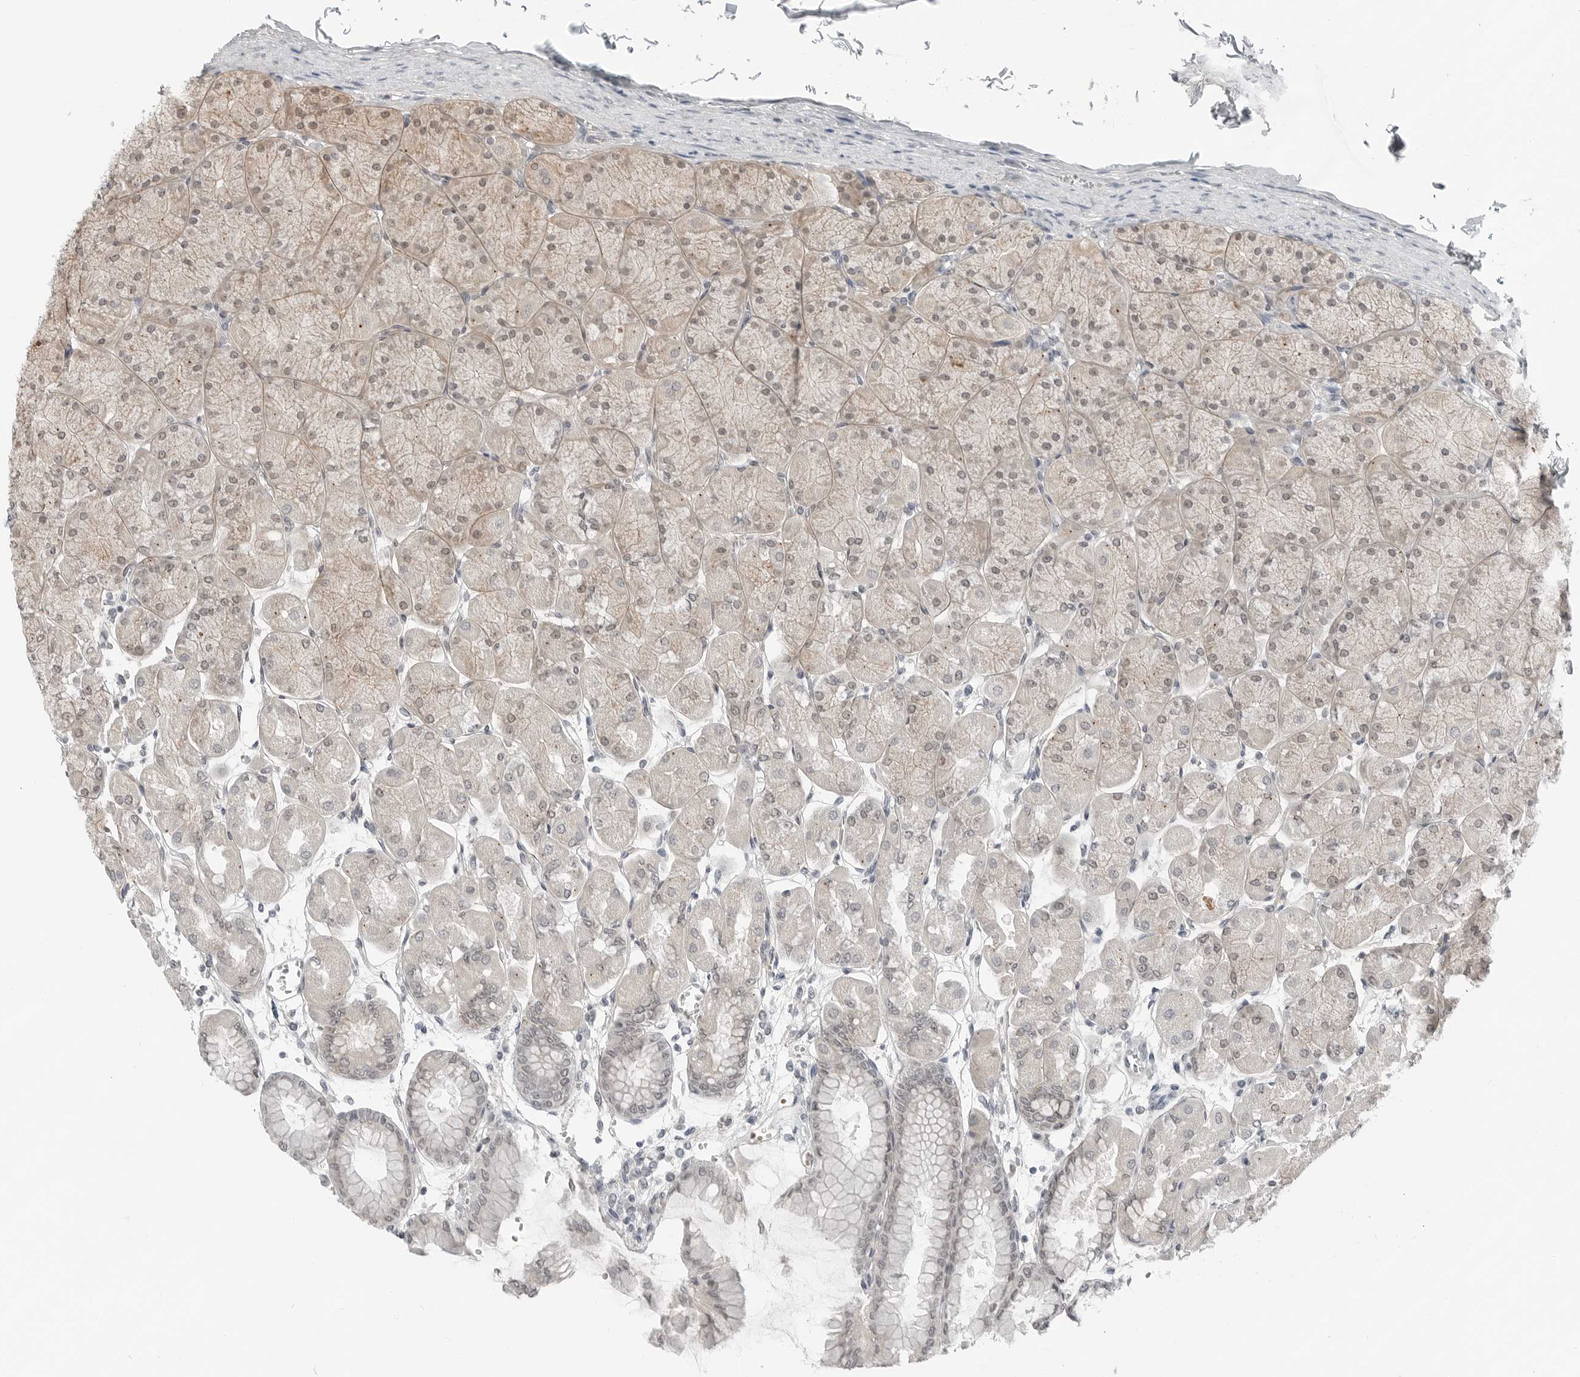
{"staining": {"intensity": "moderate", "quantity": "25%-75%", "location": "cytoplasmic/membranous,nuclear"}, "tissue": "stomach", "cell_type": "Glandular cells", "image_type": "normal", "snomed": [{"axis": "morphology", "description": "Normal tissue, NOS"}, {"axis": "topography", "description": "Stomach, upper"}], "caption": "Glandular cells reveal medium levels of moderate cytoplasmic/membranous,nuclear staining in about 25%-75% of cells in normal stomach. The protein of interest is stained brown, and the nuclei are stained in blue (DAB IHC with brightfield microscopy, high magnification).", "gene": "FCRLB", "patient": {"sex": "female", "age": 56}}